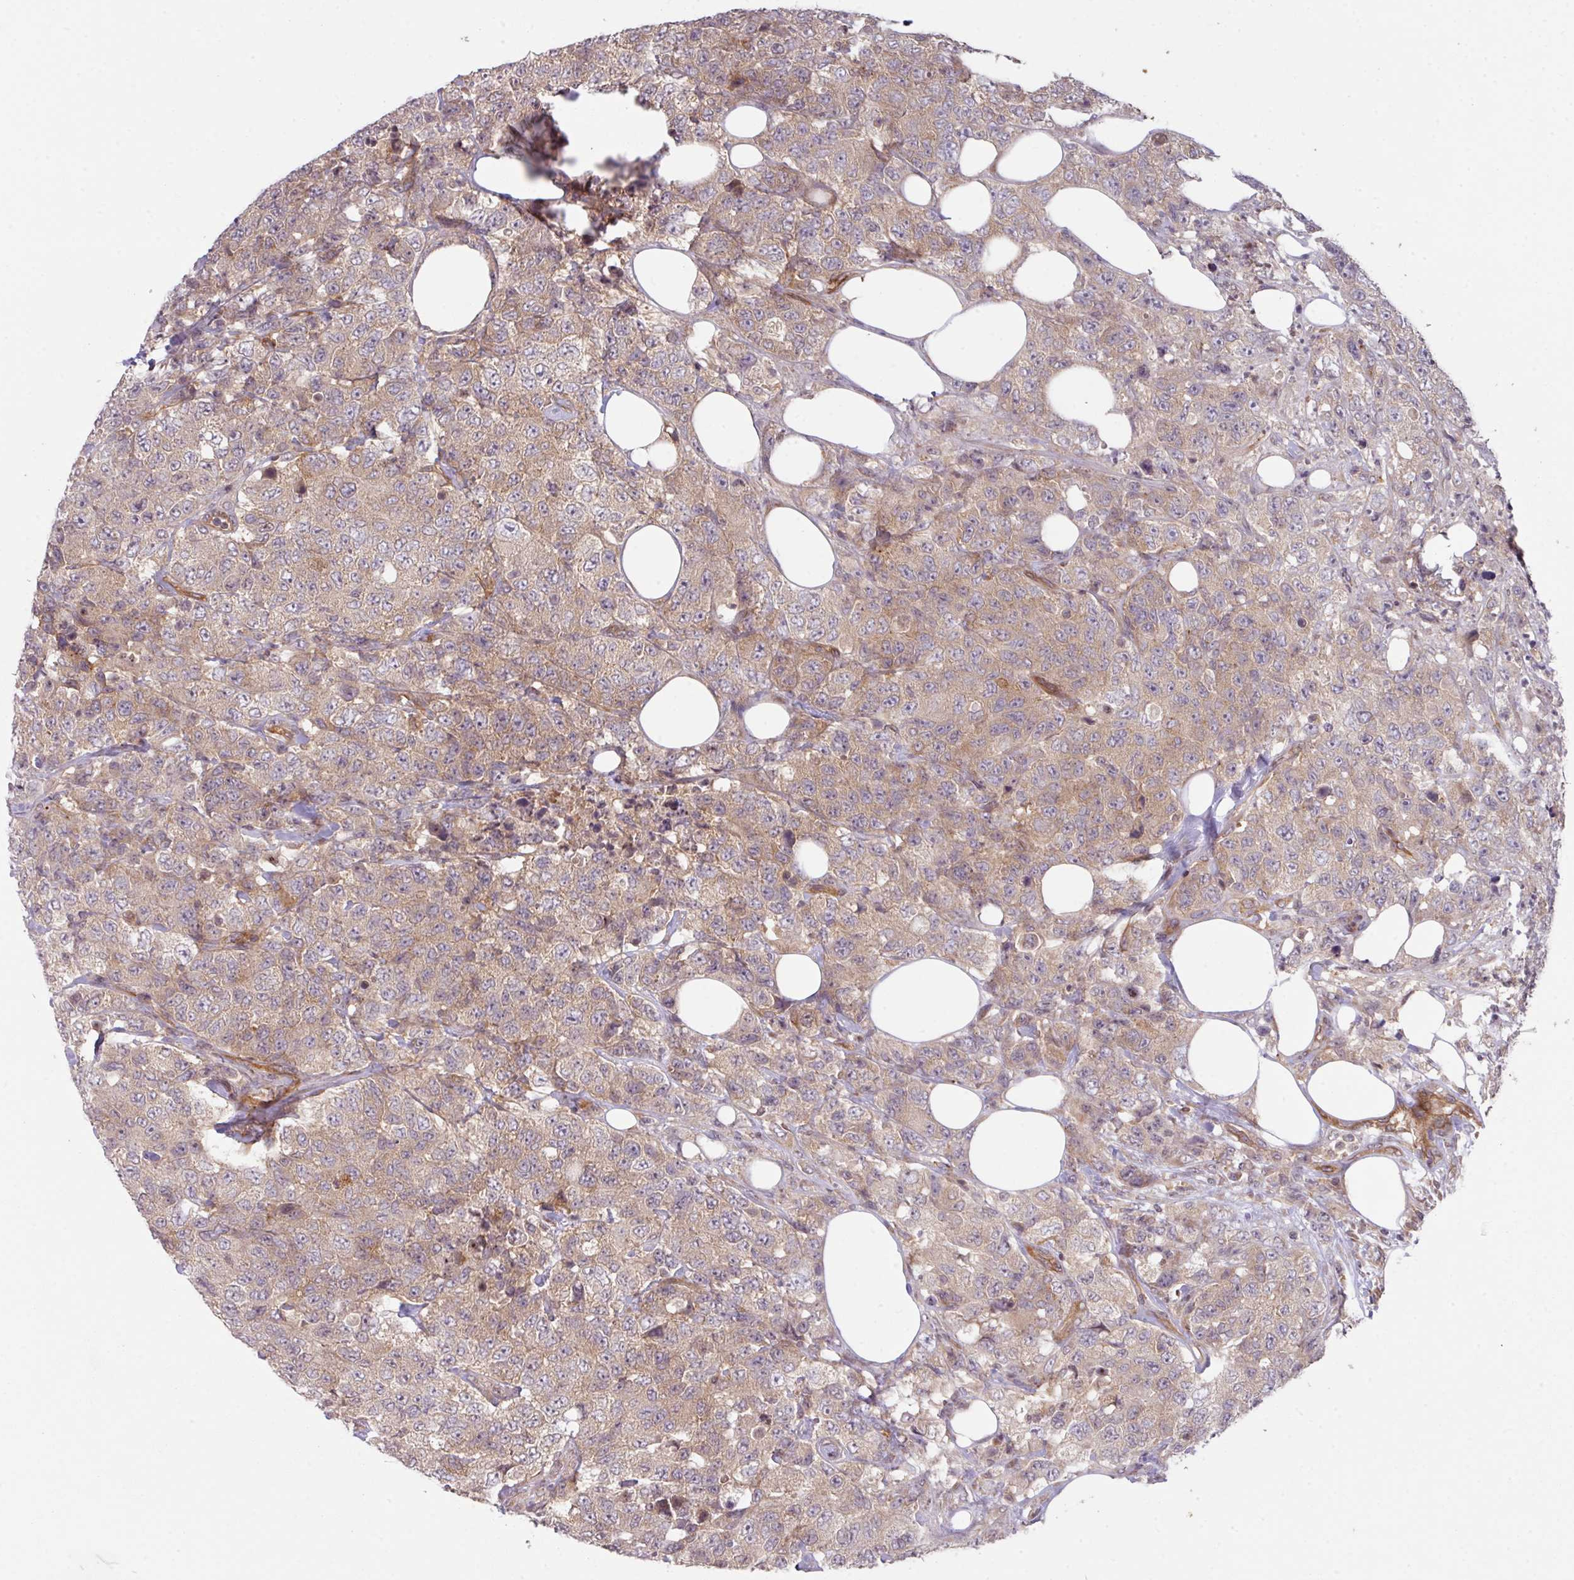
{"staining": {"intensity": "moderate", "quantity": "25%-75%", "location": "cytoplasmic/membranous"}, "tissue": "urothelial cancer", "cell_type": "Tumor cells", "image_type": "cancer", "snomed": [{"axis": "morphology", "description": "Urothelial carcinoma, High grade"}, {"axis": "topography", "description": "Urinary bladder"}], "caption": "High-grade urothelial carcinoma tissue exhibits moderate cytoplasmic/membranous staining in approximately 25%-75% of tumor cells", "gene": "CYFIP2", "patient": {"sex": "female", "age": 78}}